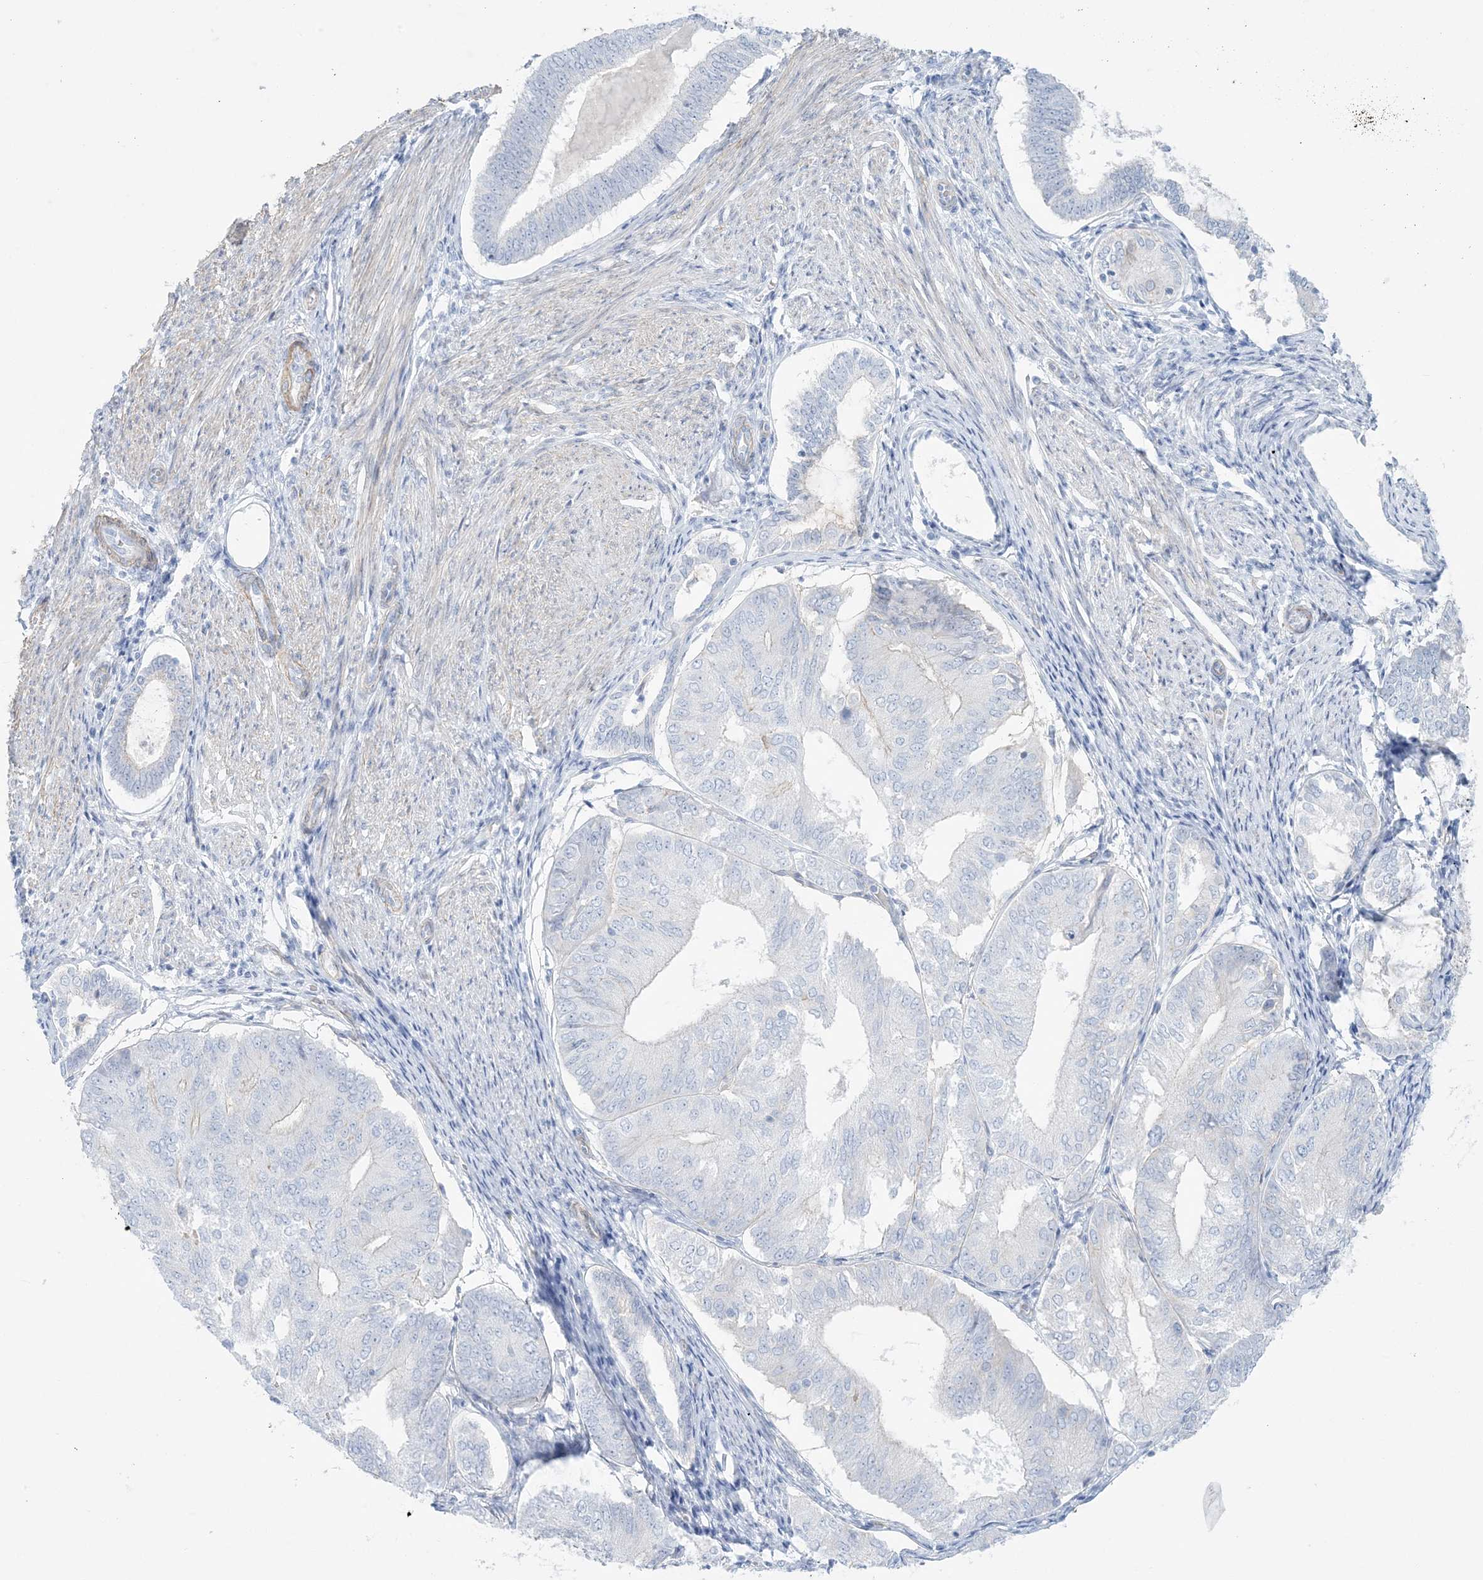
{"staining": {"intensity": "negative", "quantity": "none", "location": "none"}, "tissue": "endometrial cancer", "cell_type": "Tumor cells", "image_type": "cancer", "snomed": [{"axis": "morphology", "description": "Adenocarcinoma, NOS"}, {"axis": "topography", "description": "Endometrium"}], "caption": "Endometrial cancer (adenocarcinoma) was stained to show a protein in brown. There is no significant positivity in tumor cells. The staining was performed using DAB to visualize the protein expression in brown, while the nuclei were stained in blue with hematoxylin (Magnification: 20x).", "gene": "AGXT", "patient": {"sex": "female", "age": 81}}